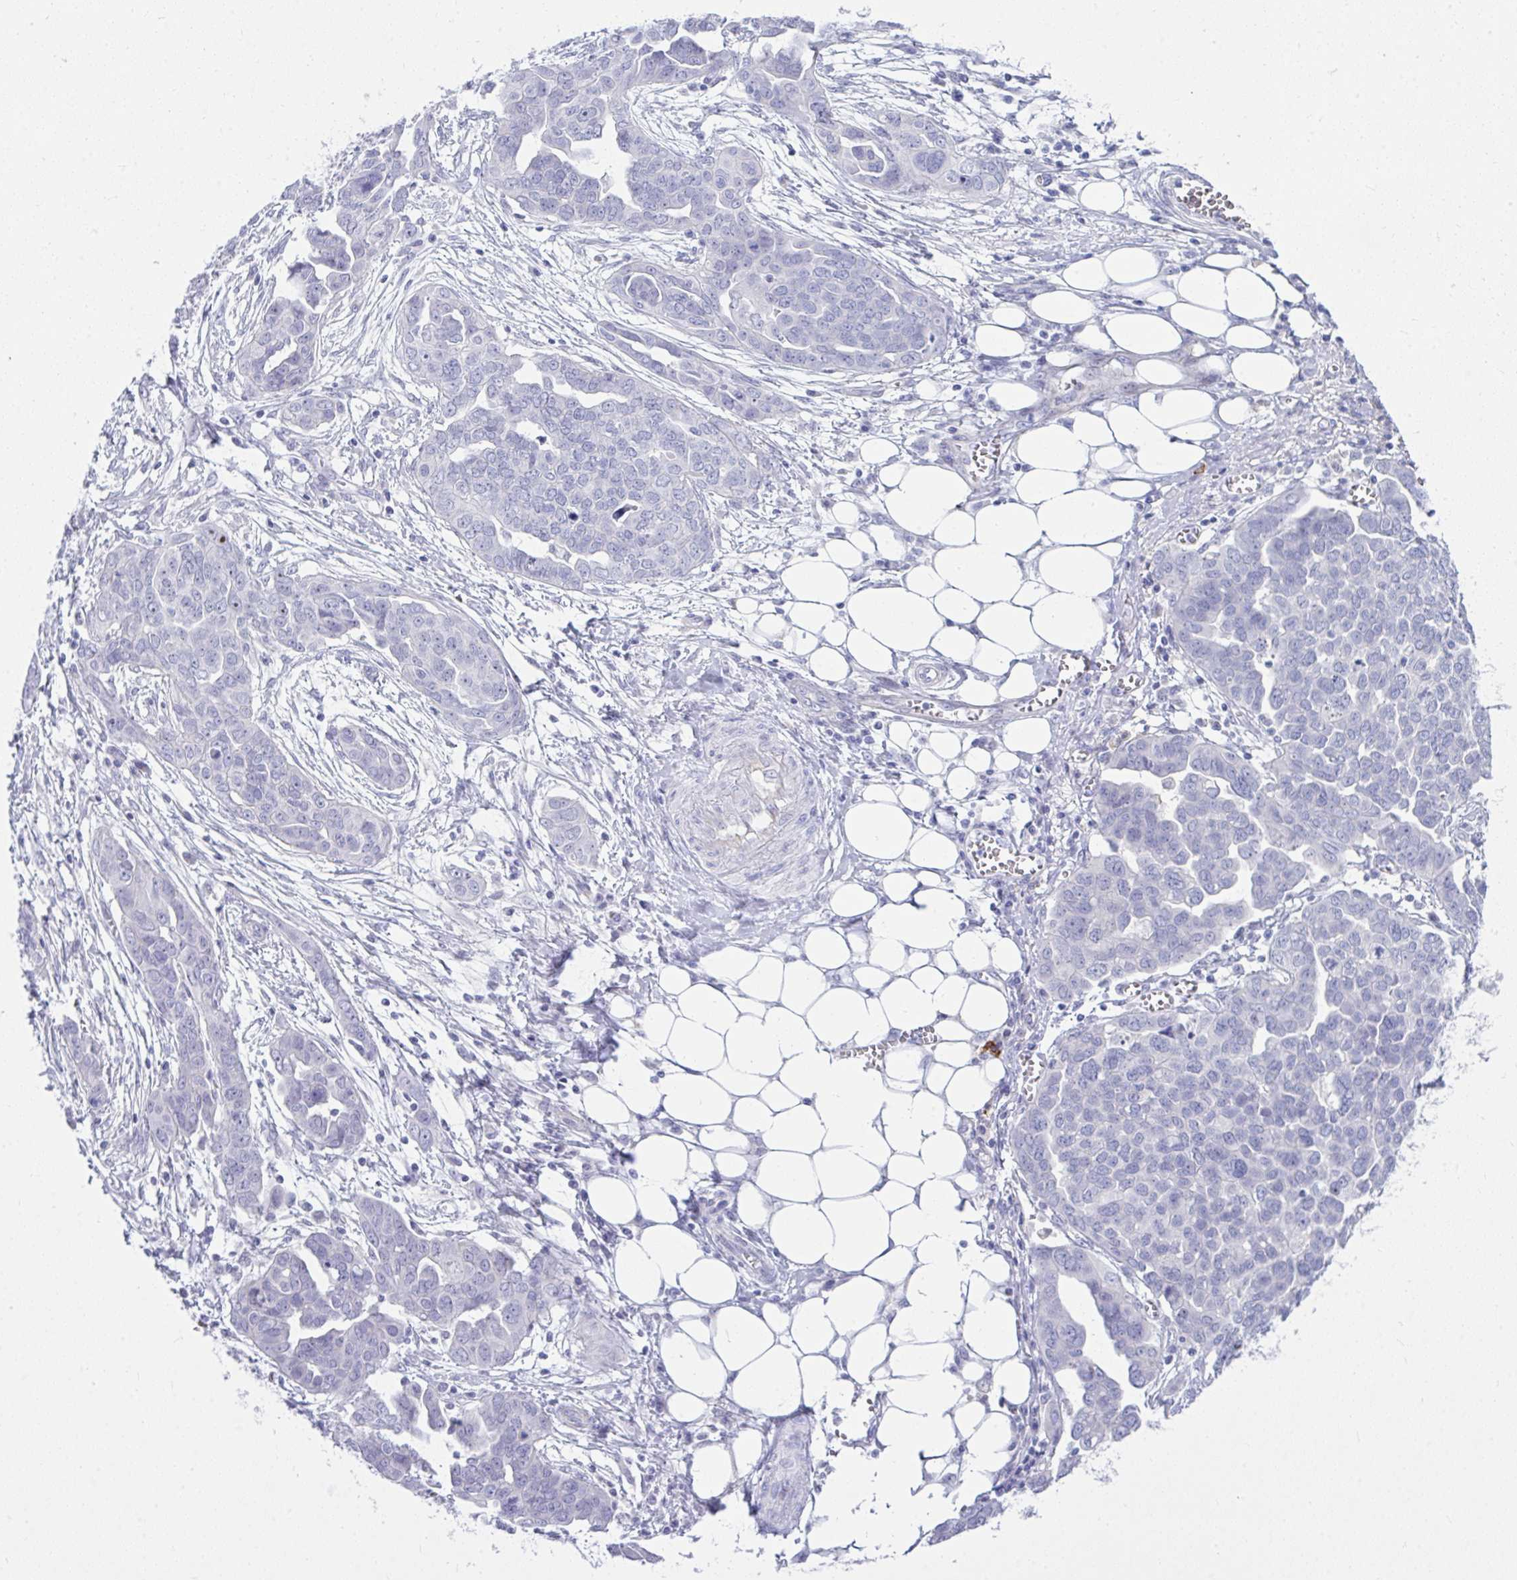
{"staining": {"intensity": "negative", "quantity": "none", "location": "none"}, "tissue": "ovarian cancer", "cell_type": "Tumor cells", "image_type": "cancer", "snomed": [{"axis": "morphology", "description": "Cystadenocarcinoma, serous, NOS"}, {"axis": "topography", "description": "Ovary"}], "caption": "Tumor cells are negative for brown protein staining in ovarian cancer.", "gene": "LRRC36", "patient": {"sex": "female", "age": 59}}